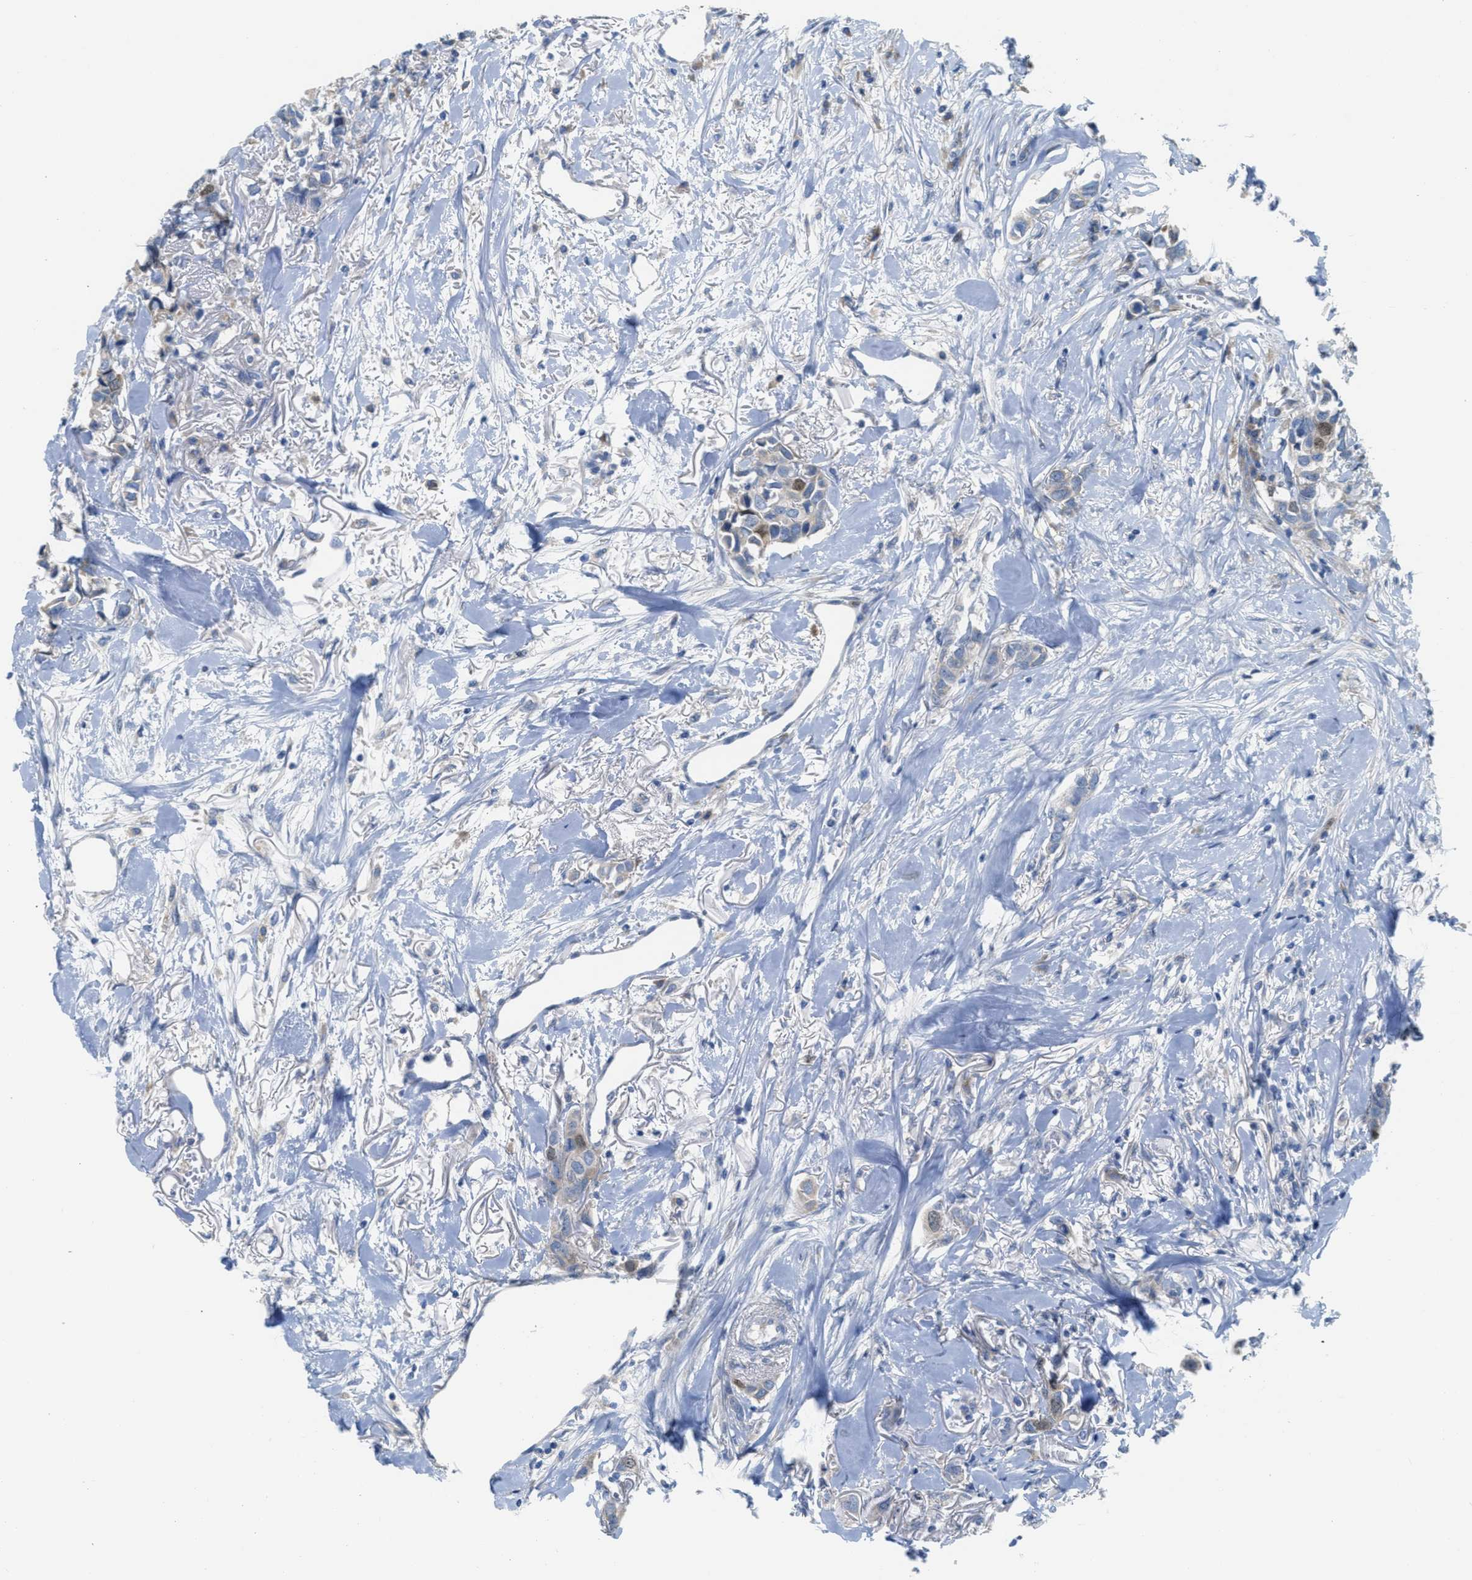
{"staining": {"intensity": "weak", "quantity": "<25%", "location": "nuclear"}, "tissue": "breast cancer", "cell_type": "Tumor cells", "image_type": "cancer", "snomed": [{"axis": "morphology", "description": "Duct carcinoma"}, {"axis": "topography", "description": "Breast"}], "caption": "IHC histopathology image of breast cancer (intraductal carcinoma) stained for a protein (brown), which exhibits no expression in tumor cells.", "gene": "ORC6", "patient": {"sex": "female", "age": 80}}